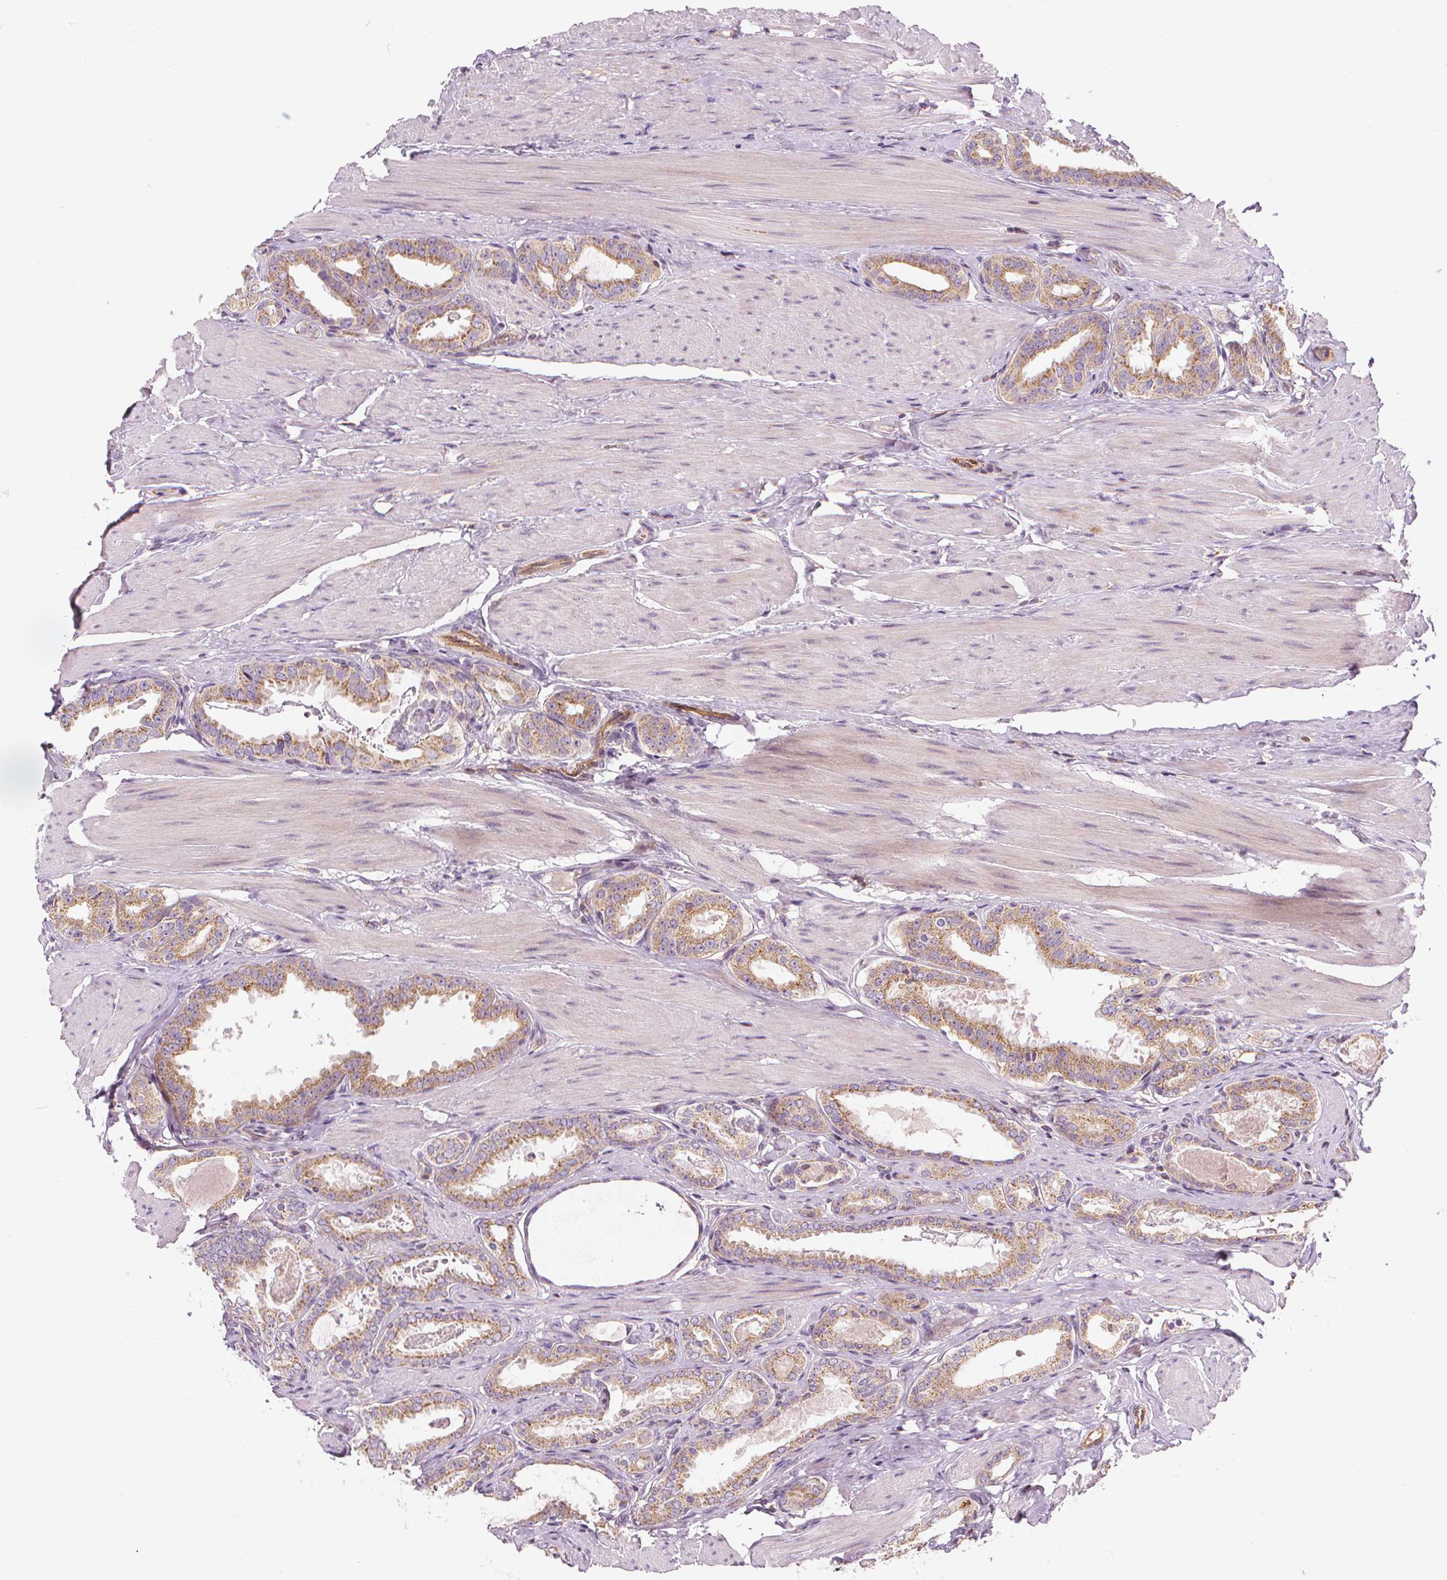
{"staining": {"intensity": "moderate", "quantity": ">75%", "location": "cytoplasmic/membranous"}, "tissue": "prostate cancer", "cell_type": "Tumor cells", "image_type": "cancer", "snomed": [{"axis": "morphology", "description": "Adenocarcinoma, High grade"}, {"axis": "topography", "description": "Prostate"}], "caption": "DAB (3,3'-diaminobenzidine) immunohistochemical staining of human prostate cancer (high-grade adenocarcinoma) displays moderate cytoplasmic/membranous protein positivity in approximately >75% of tumor cells. The staining is performed using DAB (3,3'-diaminobenzidine) brown chromogen to label protein expression. The nuclei are counter-stained blue using hematoxylin.", "gene": "RAB20", "patient": {"sex": "male", "age": 63}}